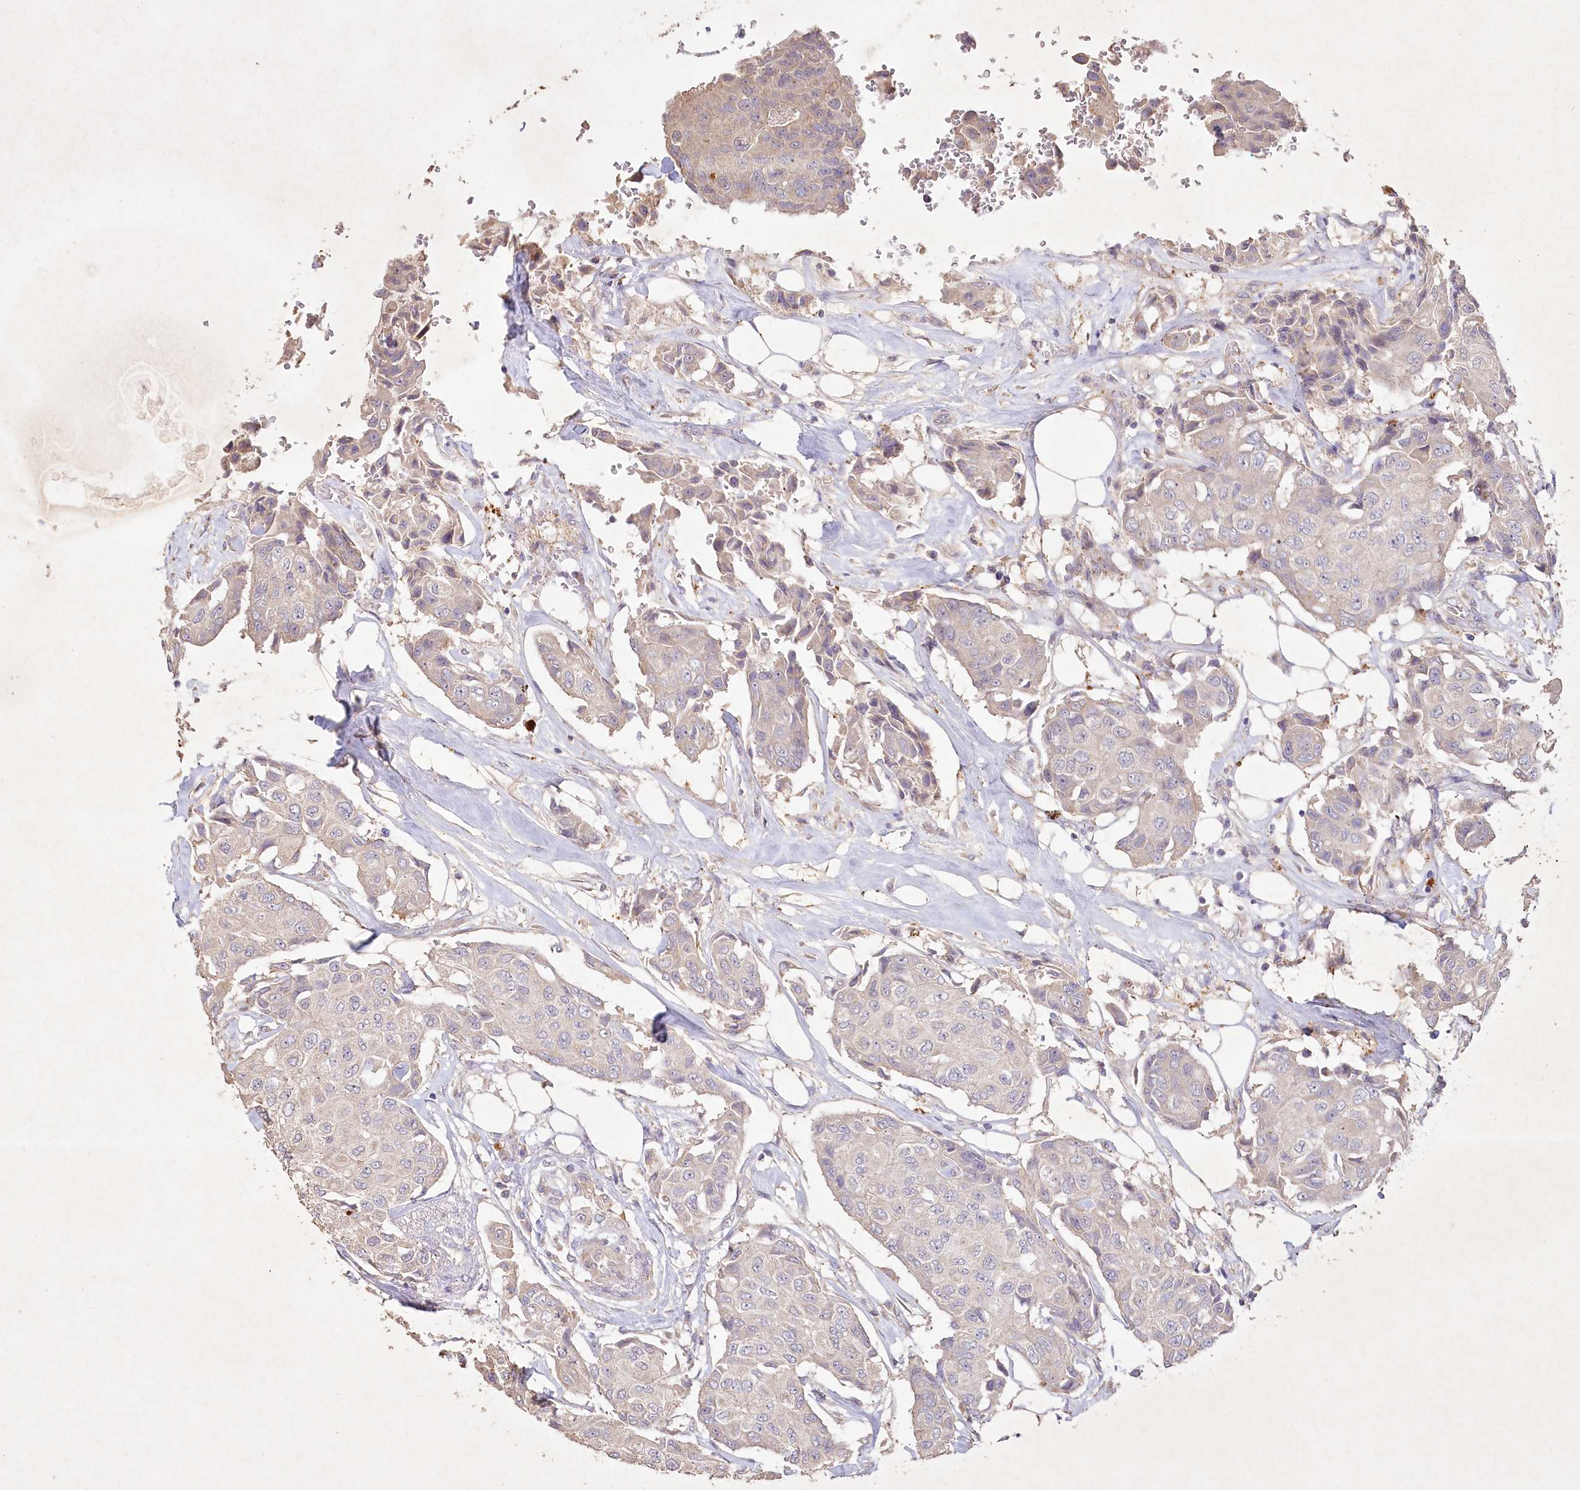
{"staining": {"intensity": "weak", "quantity": "<25%", "location": "cytoplasmic/membranous"}, "tissue": "breast cancer", "cell_type": "Tumor cells", "image_type": "cancer", "snomed": [{"axis": "morphology", "description": "Duct carcinoma"}, {"axis": "topography", "description": "Breast"}], "caption": "DAB (3,3'-diaminobenzidine) immunohistochemical staining of breast cancer displays no significant staining in tumor cells.", "gene": "IRAK1BP1", "patient": {"sex": "female", "age": 80}}